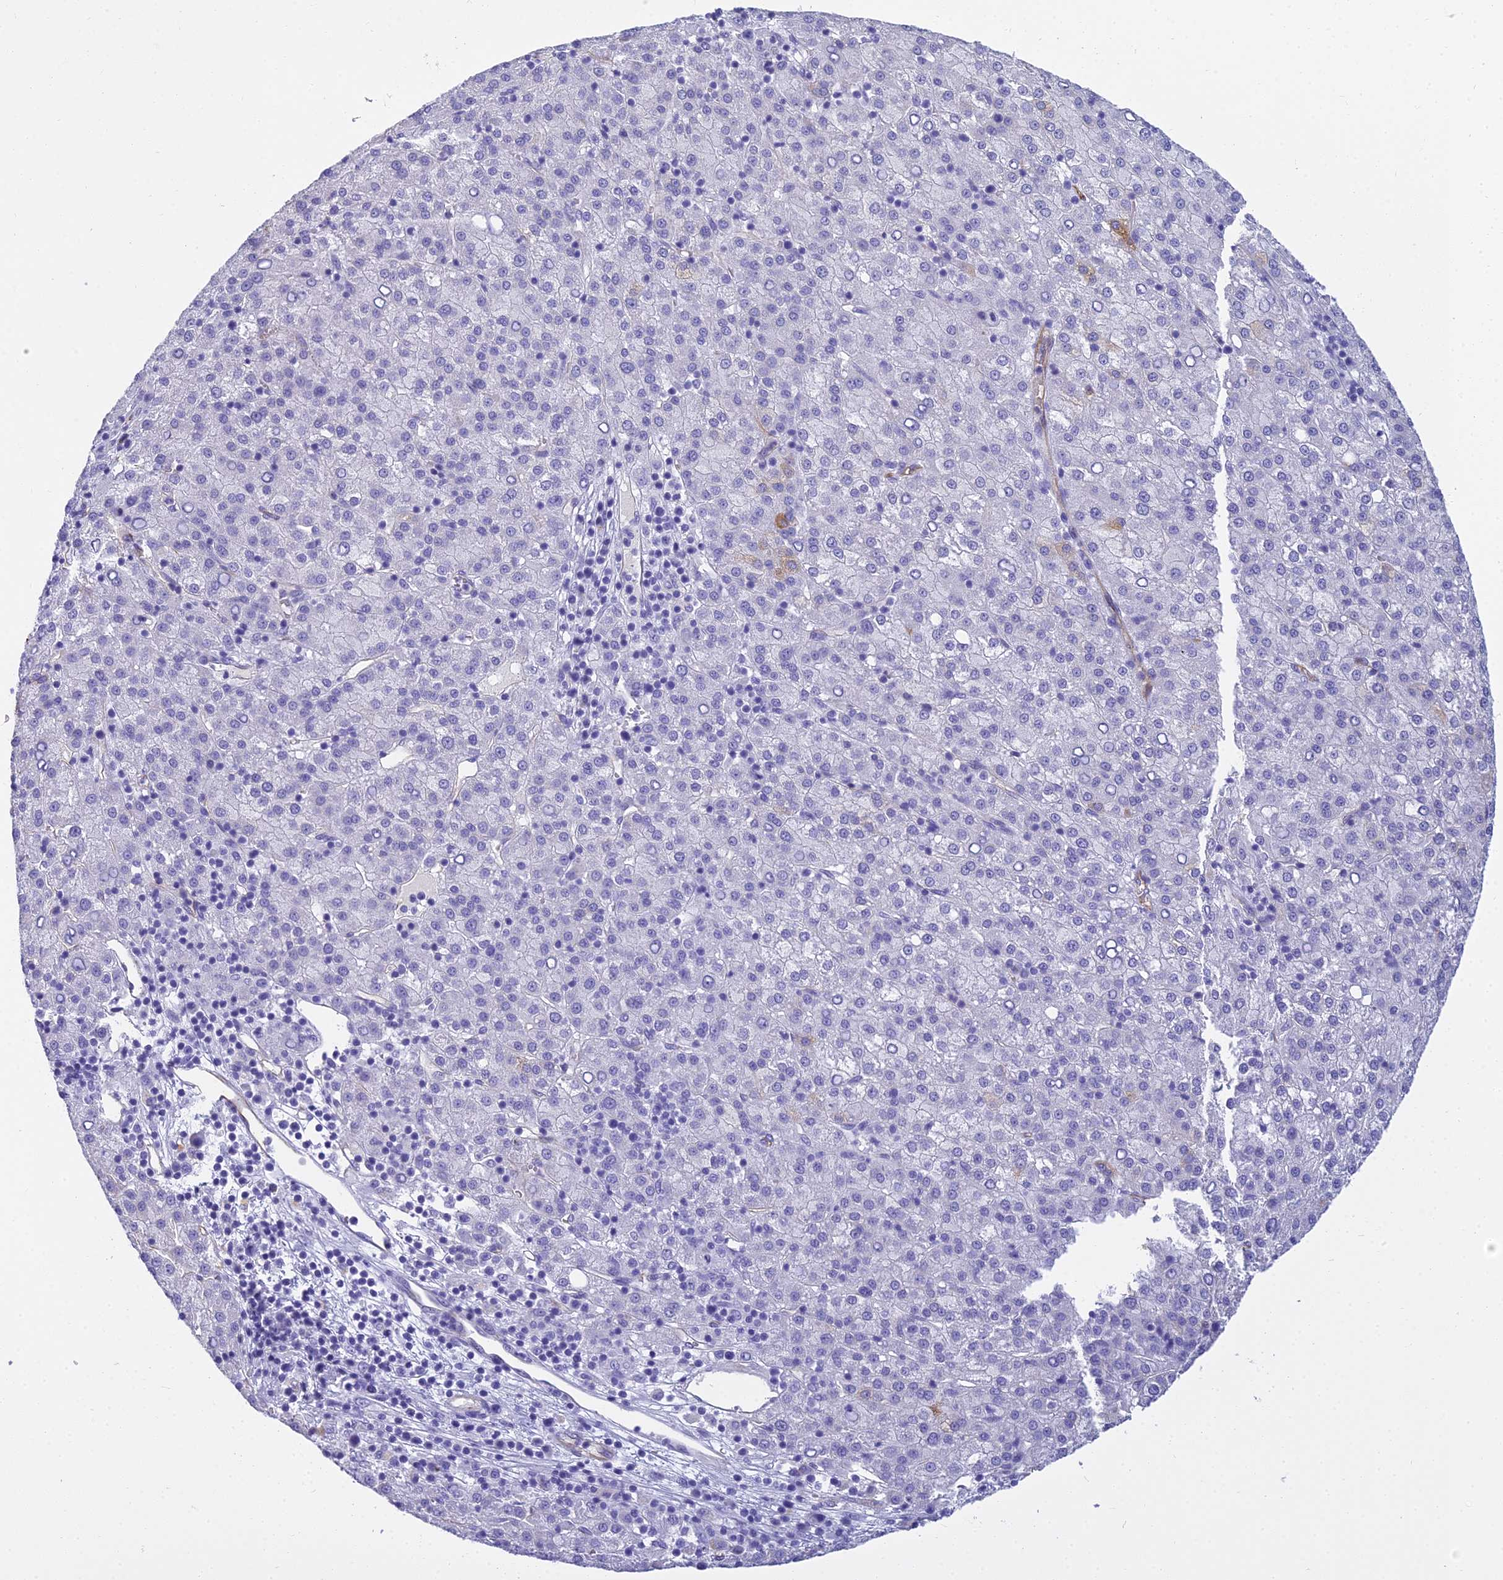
{"staining": {"intensity": "negative", "quantity": "none", "location": "none"}, "tissue": "liver cancer", "cell_type": "Tumor cells", "image_type": "cancer", "snomed": [{"axis": "morphology", "description": "Carcinoma, Hepatocellular, NOS"}, {"axis": "topography", "description": "Liver"}], "caption": "Micrograph shows no significant protein staining in tumor cells of liver cancer.", "gene": "NINJ1", "patient": {"sex": "female", "age": 58}}